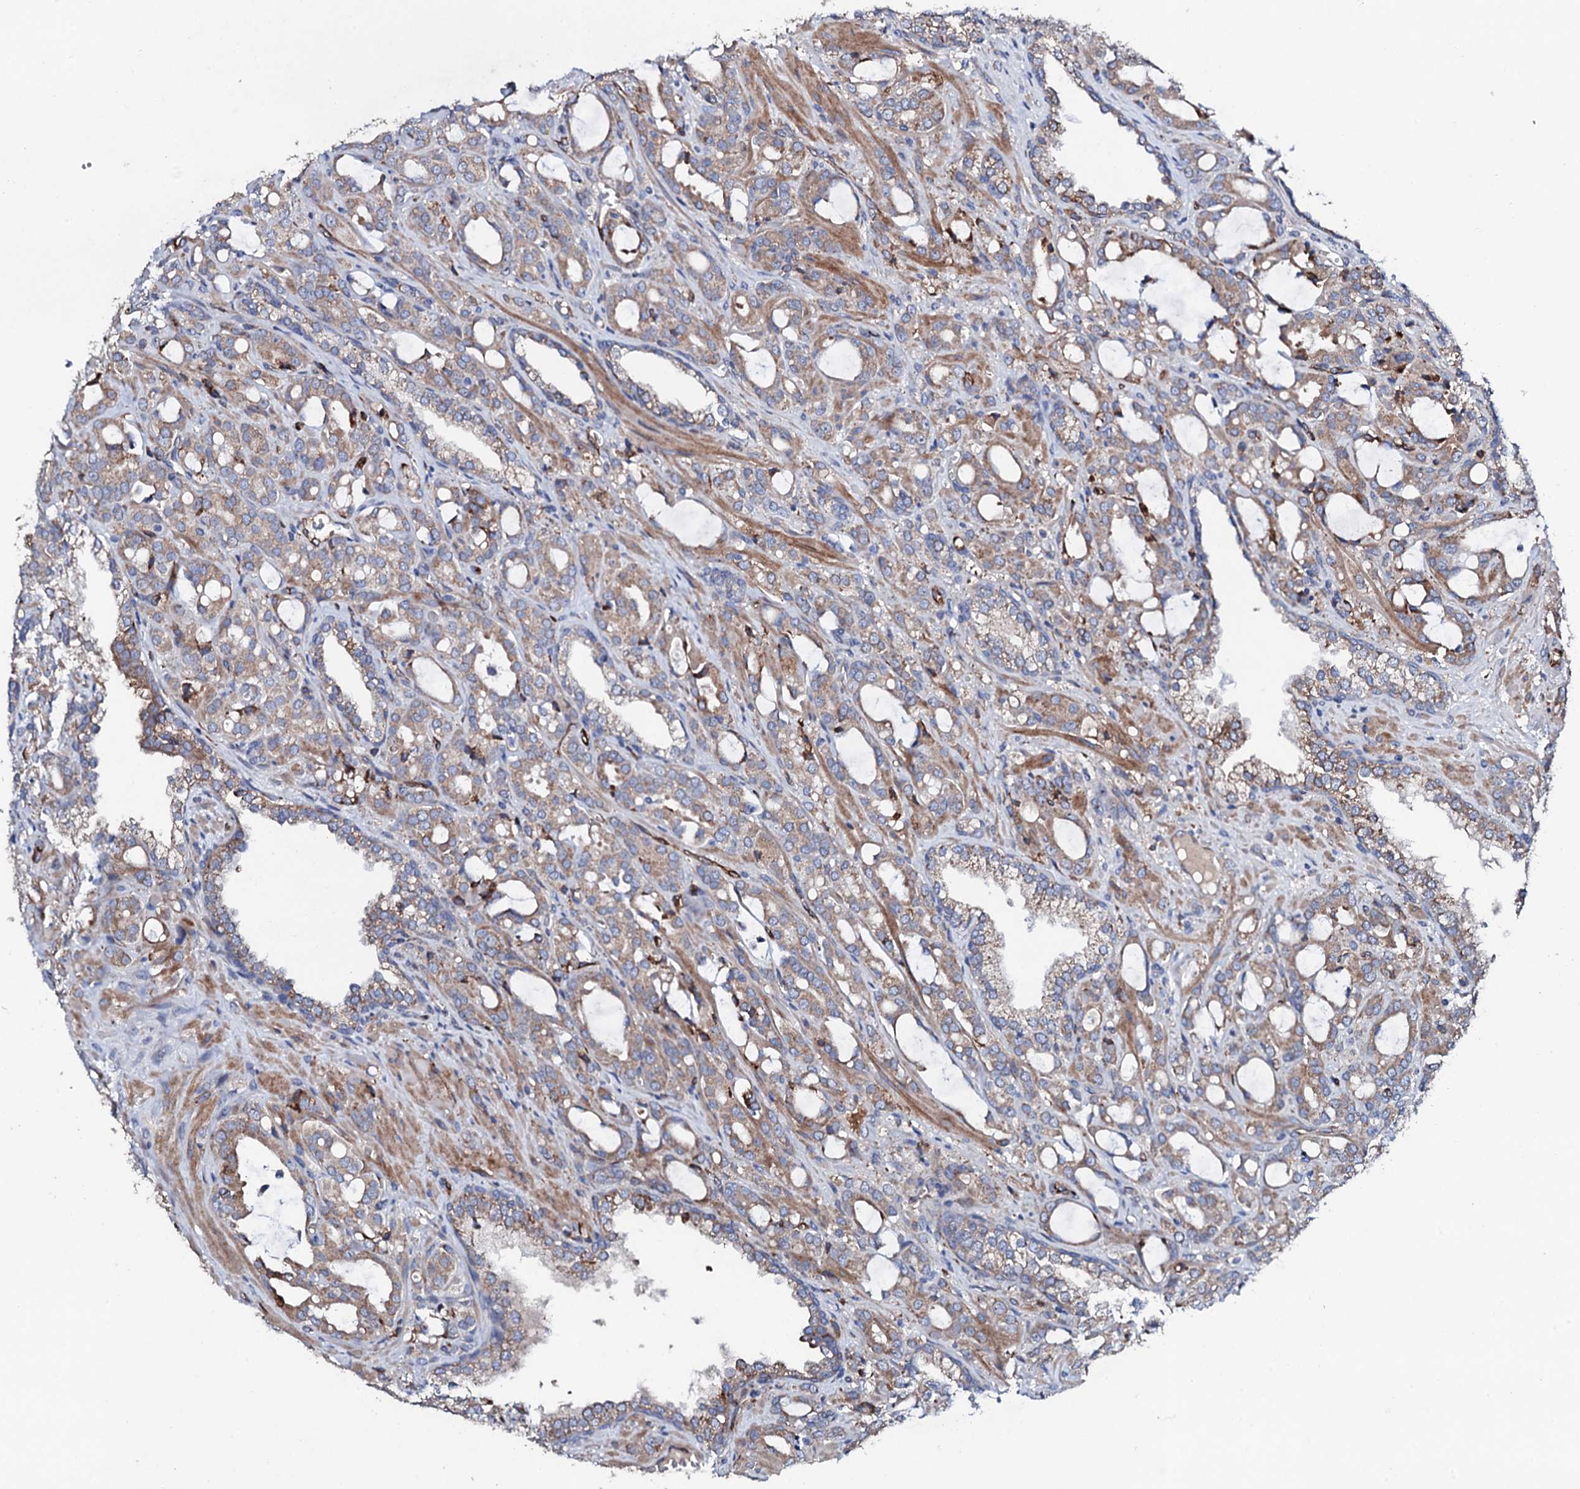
{"staining": {"intensity": "moderate", "quantity": ">75%", "location": "cytoplasmic/membranous"}, "tissue": "prostate cancer", "cell_type": "Tumor cells", "image_type": "cancer", "snomed": [{"axis": "morphology", "description": "Adenocarcinoma, High grade"}, {"axis": "topography", "description": "Prostate"}], "caption": "Prostate high-grade adenocarcinoma stained for a protein (brown) demonstrates moderate cytoplasmic/membranous positive staining in approximately >75% of tumor cells.", "gene": "DBX1", "patient": {"sex": "male", "age": 72}}